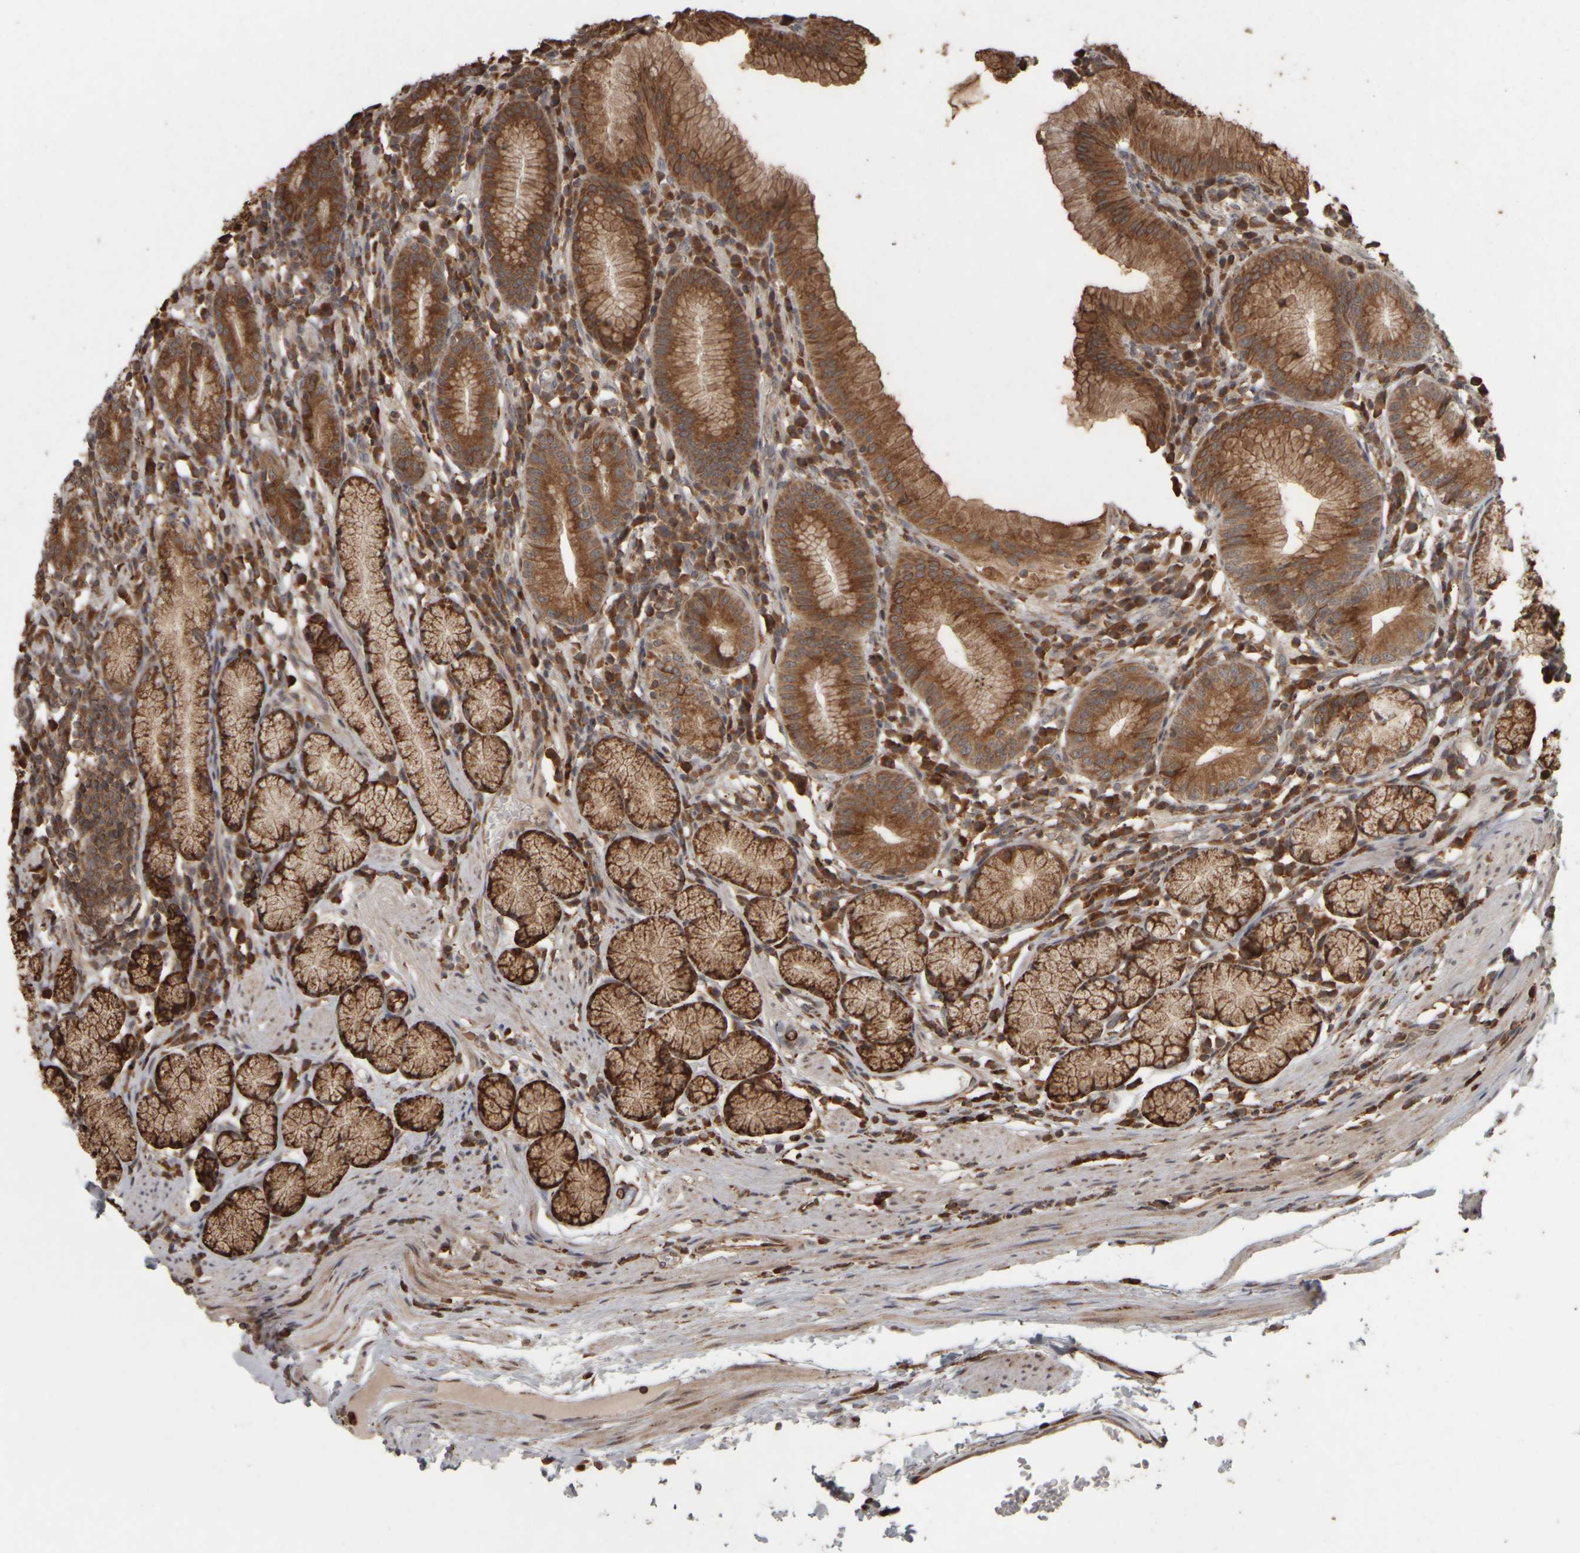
{"staining": {"intensity": "strong", "quantity": ">75%", "location": "cytoplasmic/membranous"}, "tissue": "stomach", "cell_type": "Glandular cells", "image_type": "normal", "snomed": [{"axis": "morphology", "description": "Normal tissue, NOS"}, {"axis": "topography", "description": "Stomach"}], "caption": "Stomach stained for a protein displays strong cytoplasmic/membranous positivity in glandular cells. (Stains: DAB (3,3'-diaminobenzidine) in brown, nuclei in blue, Microscopy: brightfield microscopy at high magnification).", "gene": "AGBL3", "patient": {"sex": "male", "age": 55}}